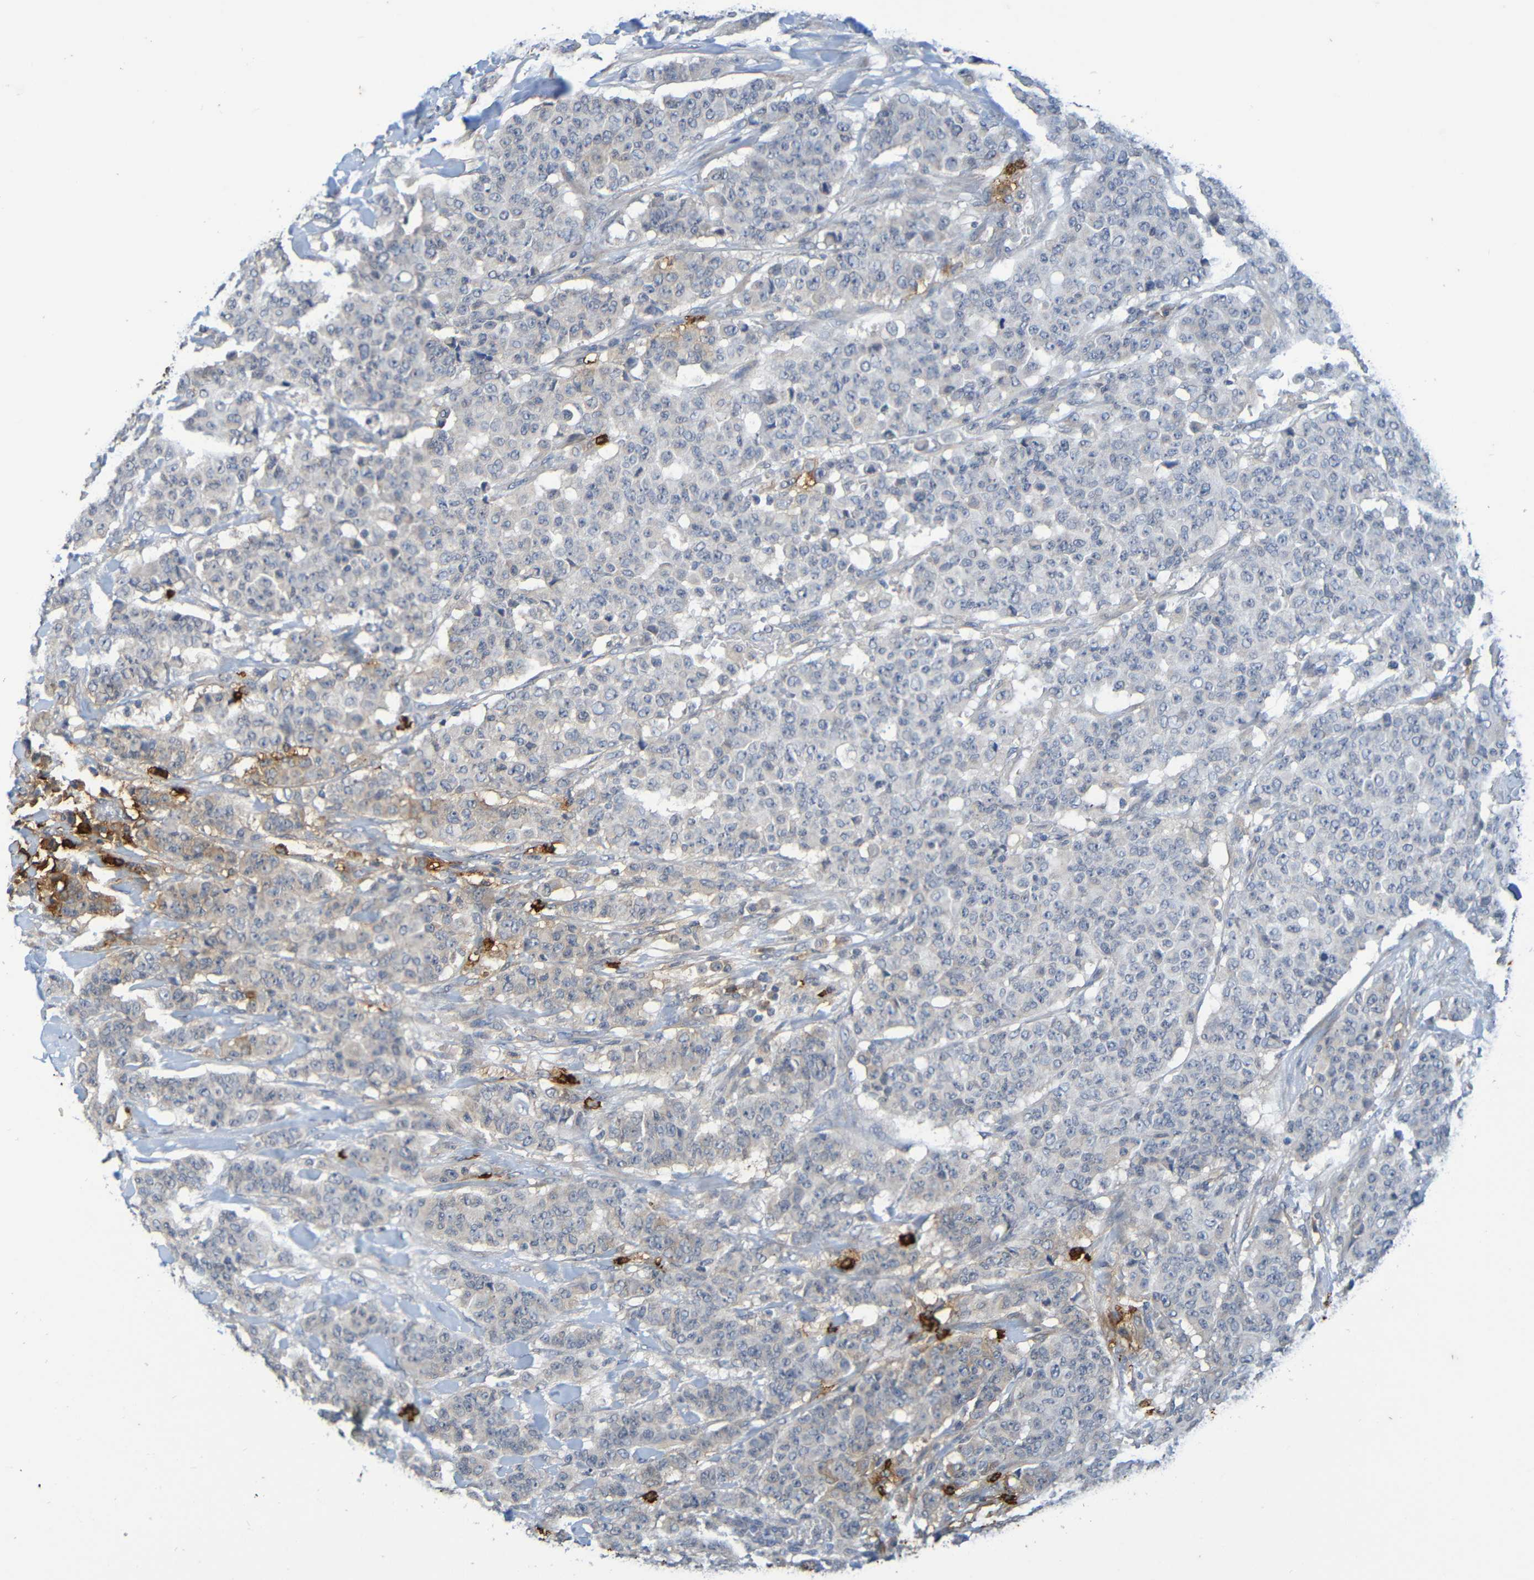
{"staining": {"intensity": "negative", "quantity": "none", "location": "none"}, "tissue": "breast cancer", "cell_type": "Tumor cells", "image_type": "cancer", "snomed": [{"axis": "morphology", "description": "Duct carcinoma"}, {"axis": "topography", "description": "Breast"}], "caption": "The immunohistochemistry photomicrograph has no significant expression in tumor cells of breast invasive ductal carcinoma tissue. (Immunohistochemistry, brightfield microscopy, high magnification).", "gene": "C3AR1", "patient": {"sex": "female", "age": 40}}